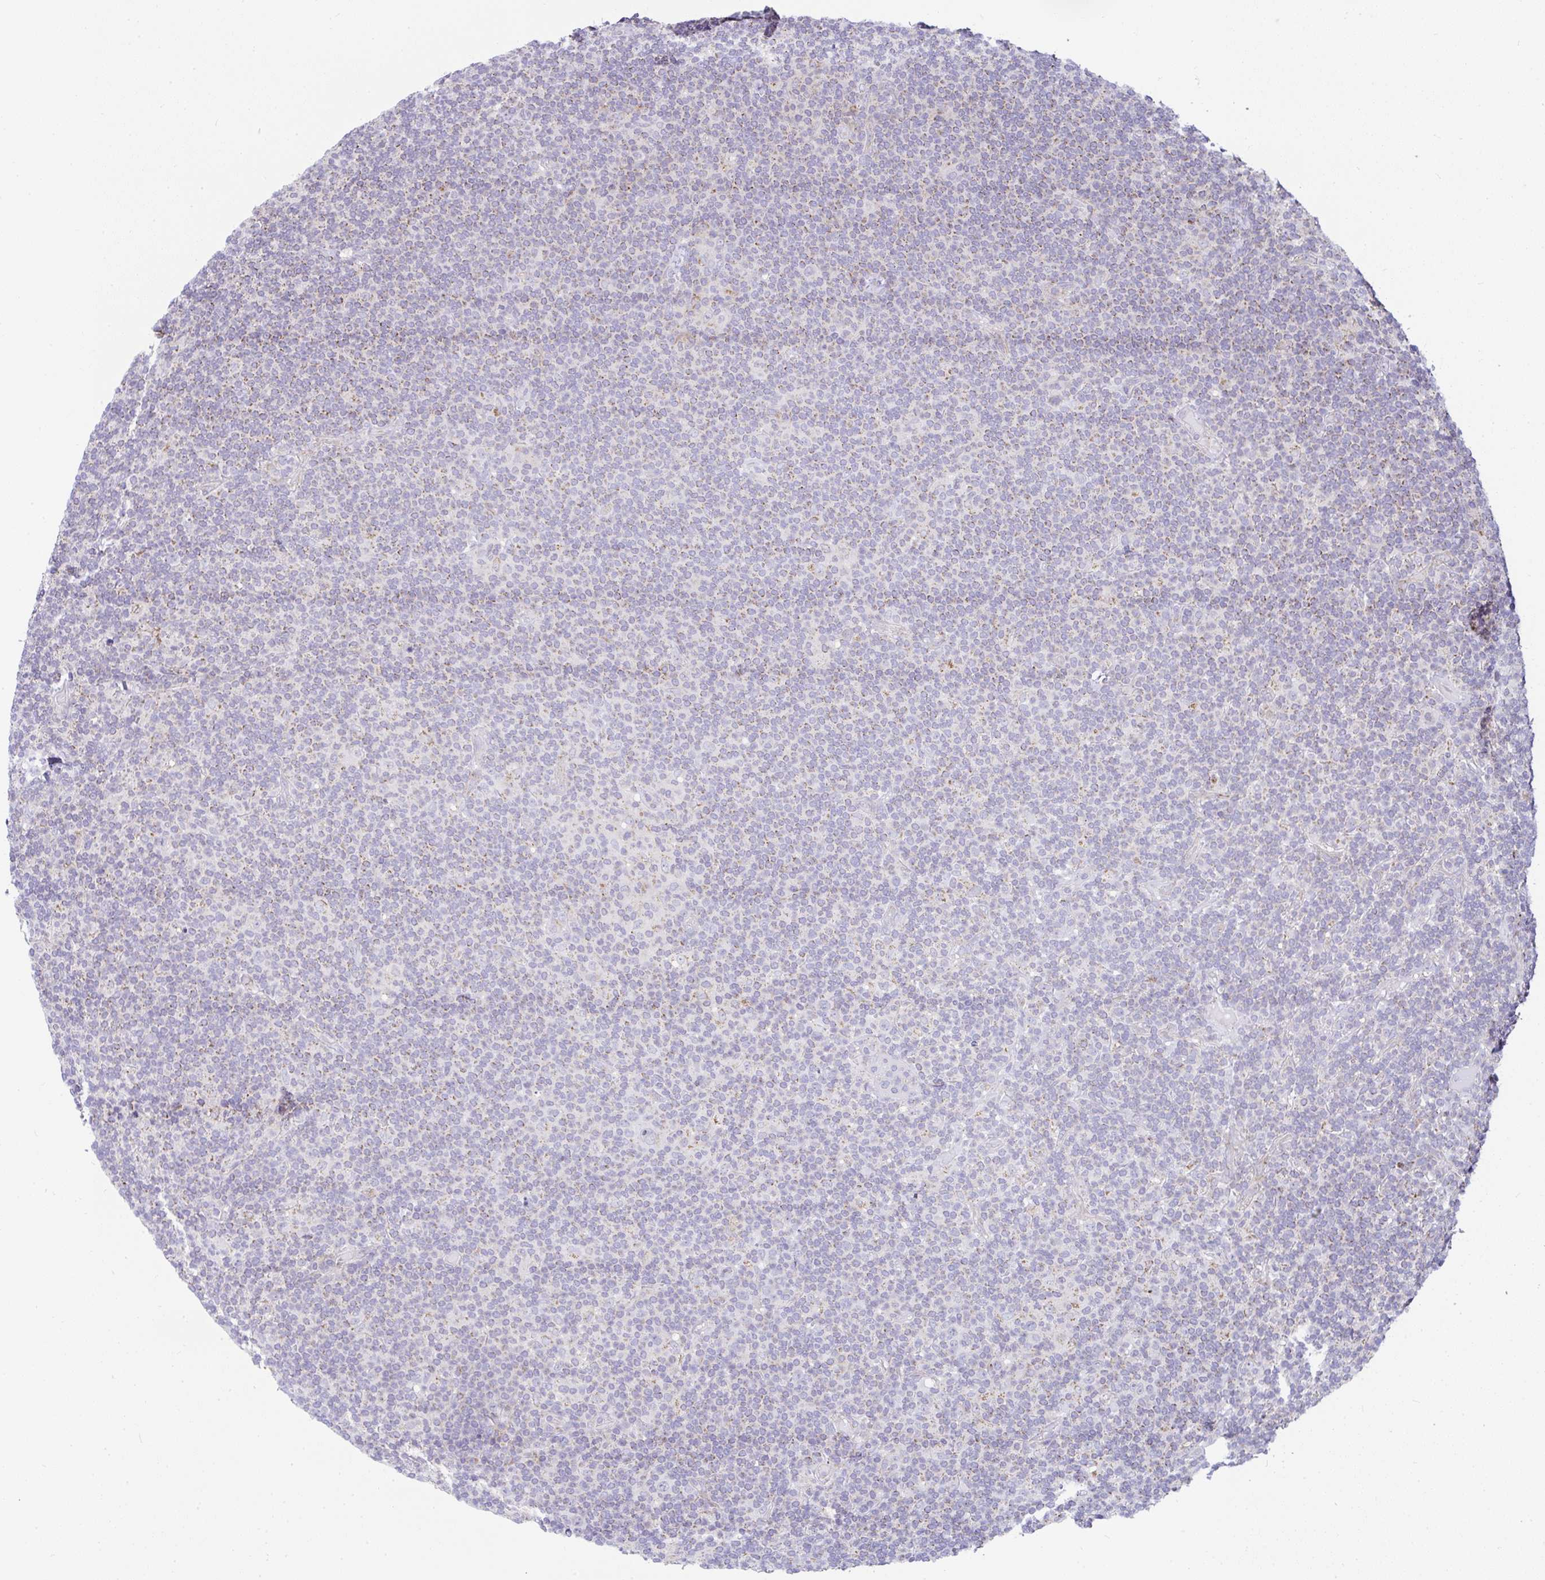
{"staining": {"intensity": "weak", "quantity": "25%-75%", "location": "cytoplasmic/membranous"}, "tissue": "lymphoma", "cell_type": "Tumor cells", "image_type": "cancer", "snomed": [{"axis": "morphology", "description": "Hodgkin's disease, NOS"}, {"axis": "topography", "description": "Lymph node"}], "caption": "A brown stain labels weak cytoplasmic/membranous staining of a protein in human Hodgkin's disease tumor cells. Immunohistochemistry (ihc) stains the protein of interest in brown and the nuclei are stained blue.", "gene": "SRRM4", "patient": {"sex": "female", "age": 57}}